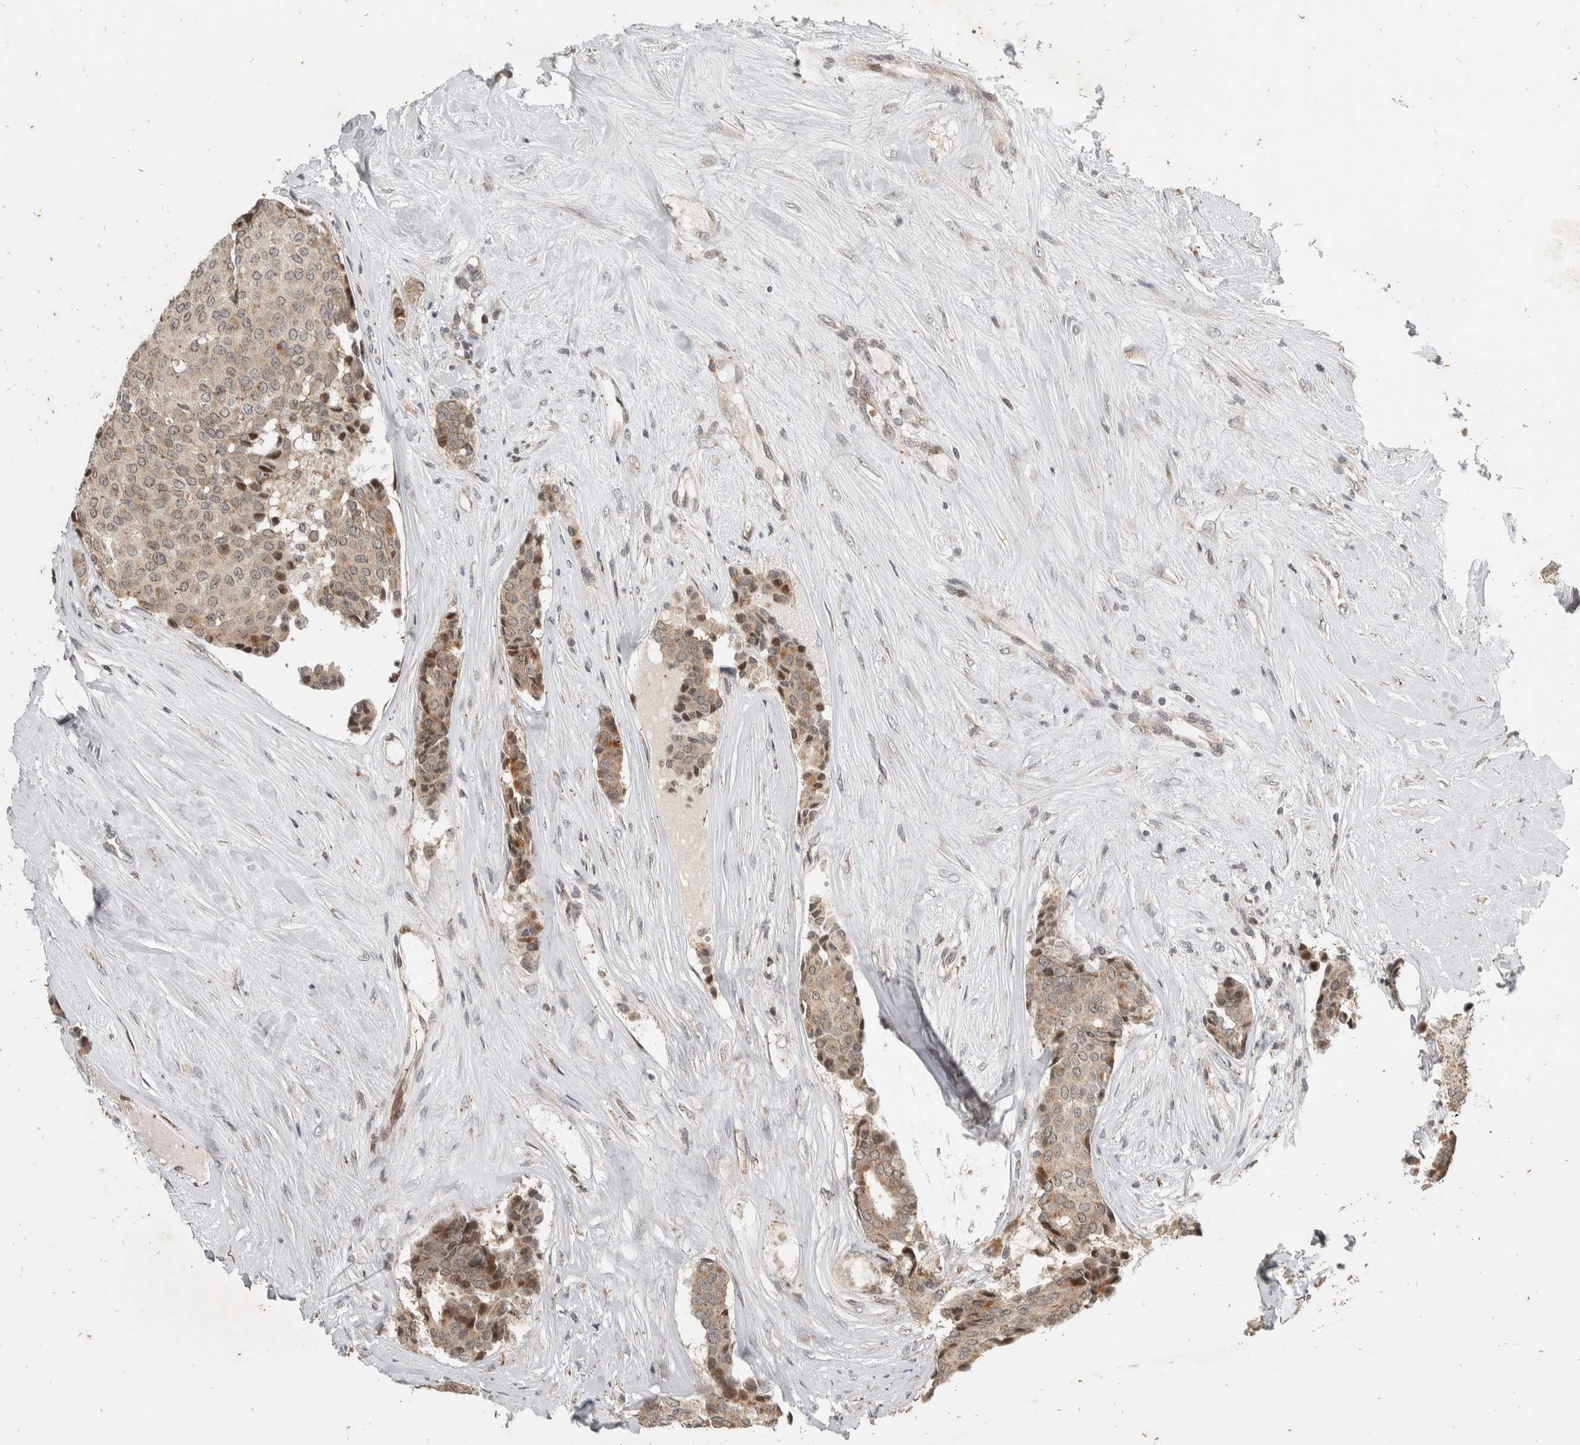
{"staining": {"intensity": "moderate", "quantity": "<25%", "location": "cytoplasmic/membranous,nuclear"}, "tissue": "breast cancer", "cell_type": "Tumor cells", "image_type": "cancer", "snomed": [{"axis": "morphology", "description": "Duct carcinoma"}, {"axis": "topography", "description": "Breast"}], "caption": "IHC of invasive ductal carcinoma (breast) shows low levels of moderate cytoplasmic/membranous and nuclear staining in about <25% of tumor cells.", "gene": "ATXN7L1", "patient": {"sex": "female", "age": 75}}